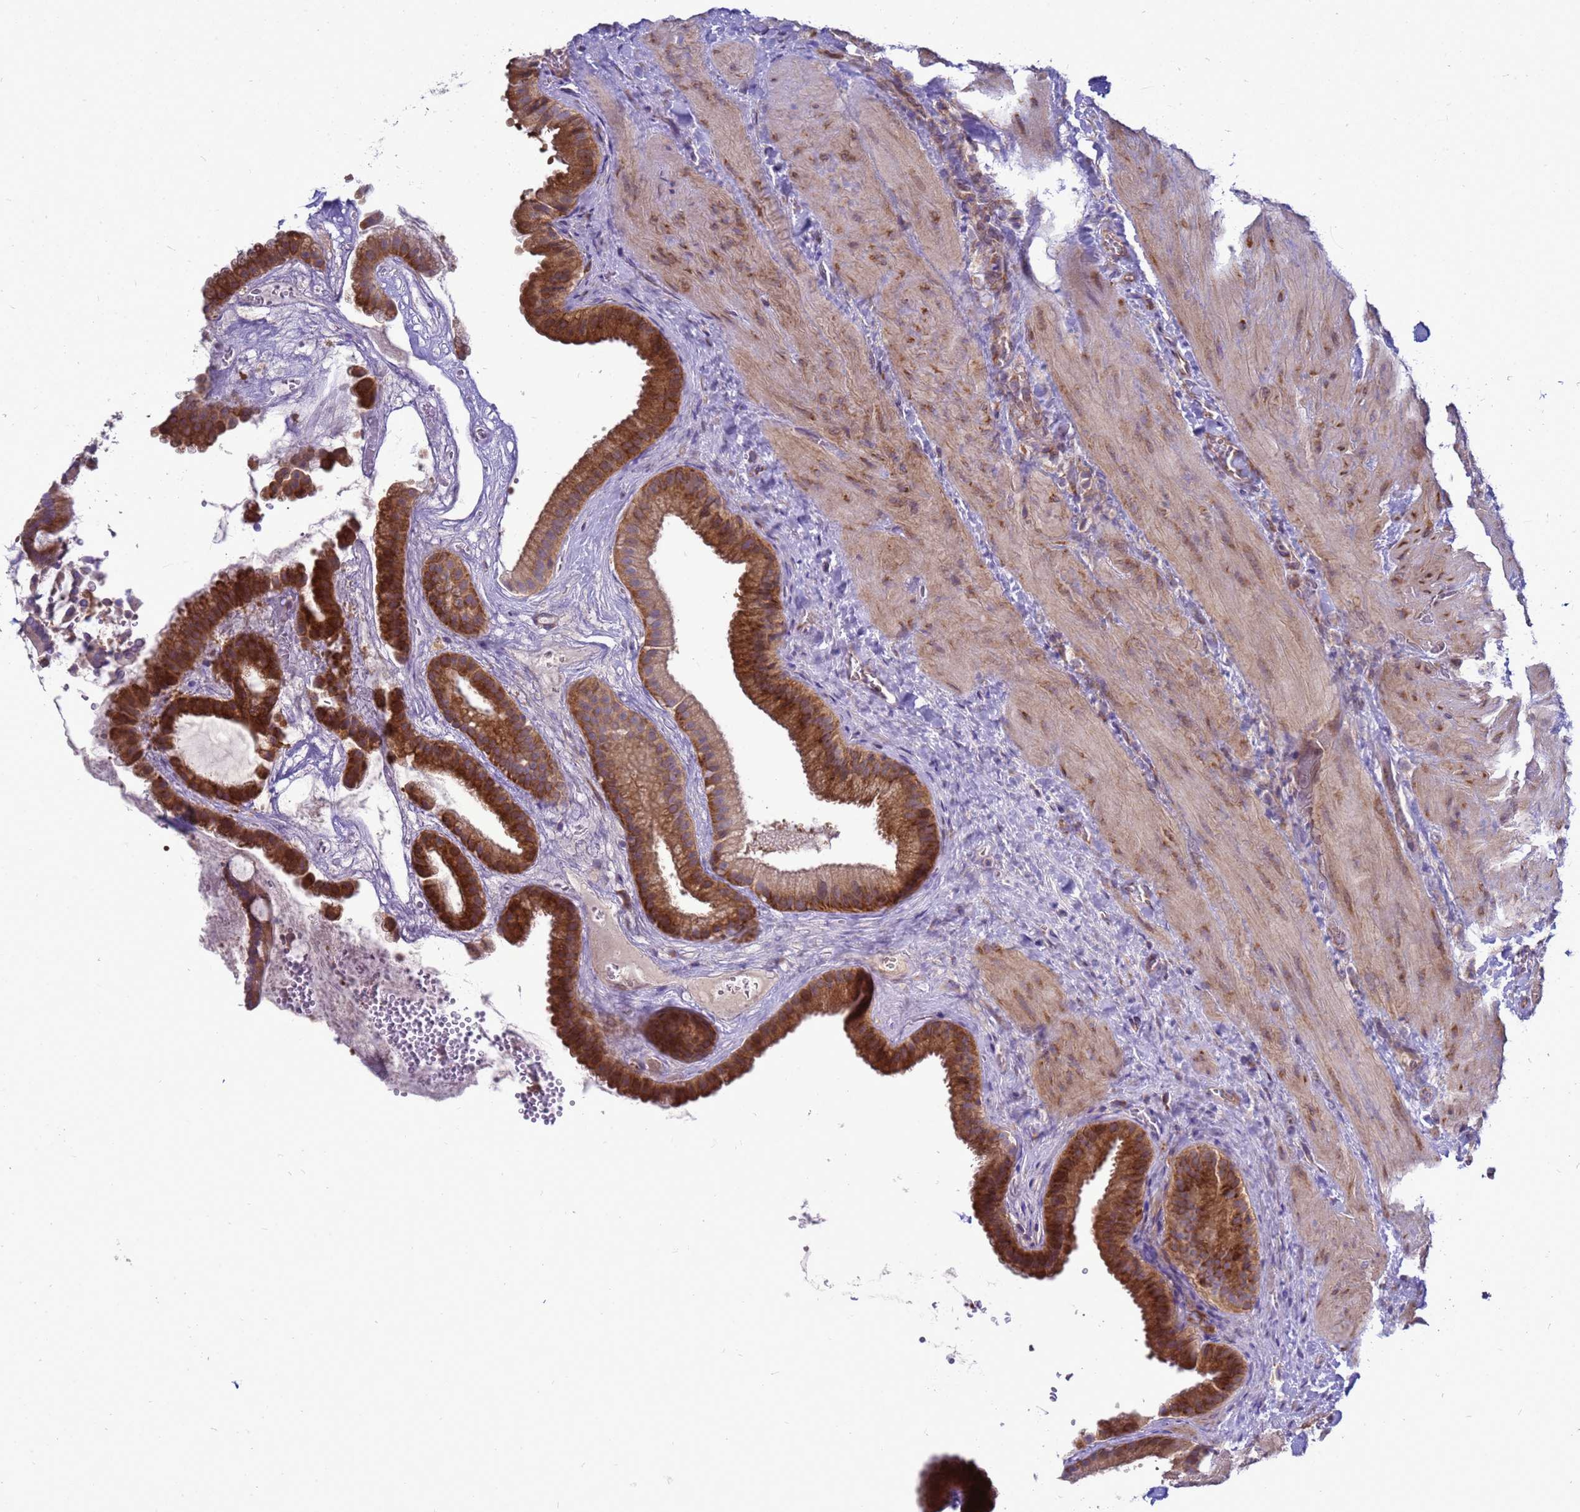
{"staining": {"intensity": "strong", "quantity": ">75%", "location": "cytoplasmic/membranous"}, "tissue": "gallbladder", "cell_type": "Glandular cells", "image_type": "normal", "snomed": [{"axis": "morphology", "description": "Normal tissue, NOS"}, {"axis": "topography", "description": "Gallbladder"}], "caption": "Immunohistochemical staining of unremarkable gallbladder shows >75% levels of strong cytoplasmic/membranous protein staining in about >75% of glandular cells.", "gene": "MON1B", "patient": {"sex": "male", "age": 55}}